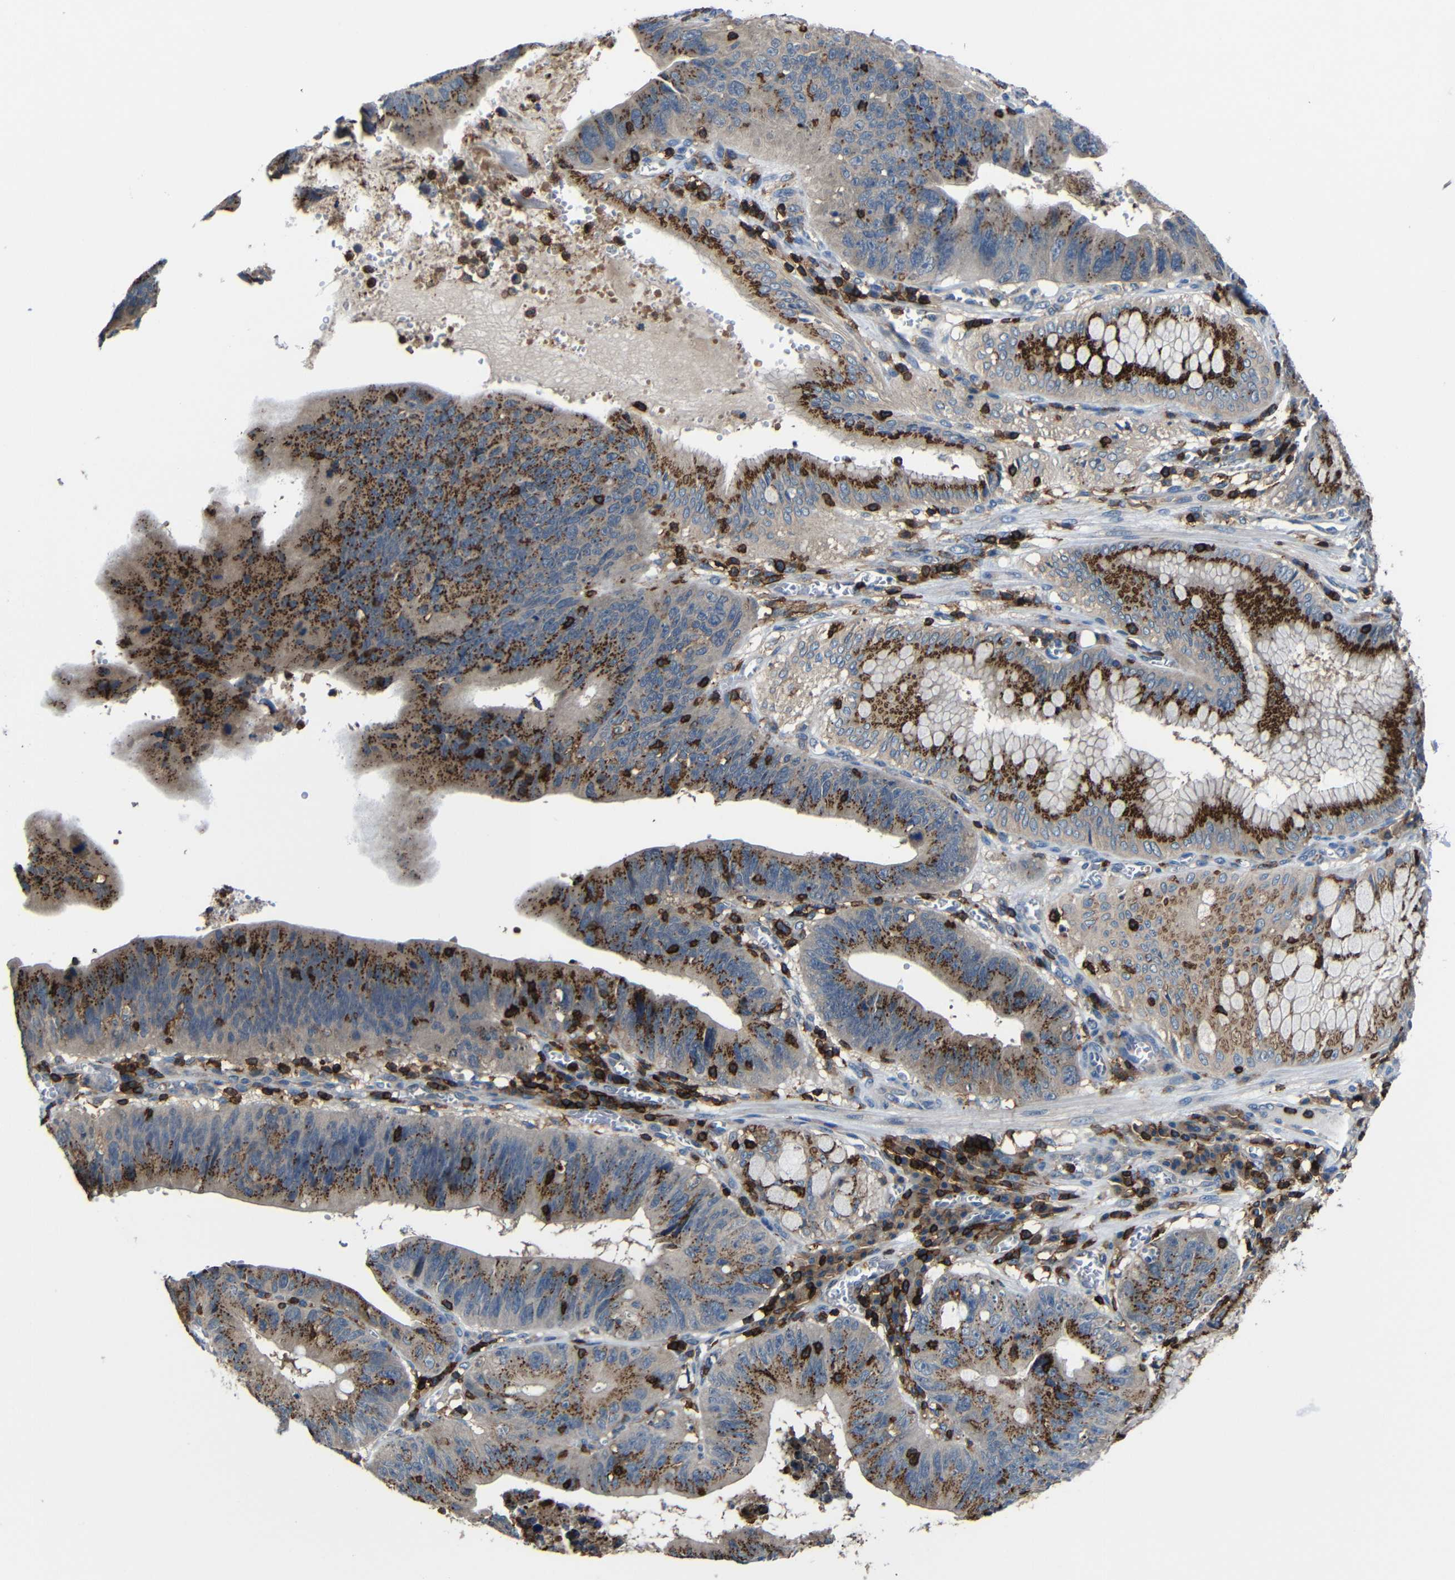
{"staining": {"intensity": "moderate", "quantity": ">75%", "location": "cytoplasmic/membranous"}, "tissue": "stomach cancer", "cell_type": "Tumor cells", "image_type": "cancer", "snomed": [{"axis": "morphology", "description": "Adenocarcinoma, NOS"}, {"axis": "topography", "description": "Stomach"}], "caption": "Protein expression analysis of stomach adenocarcinoma demonstrates moderate cytoplasmic/membranous positivity in approximately >75% of tumor cells.", "gene": "P2RY12", "patient": {"sex": "male", "age": 59}}